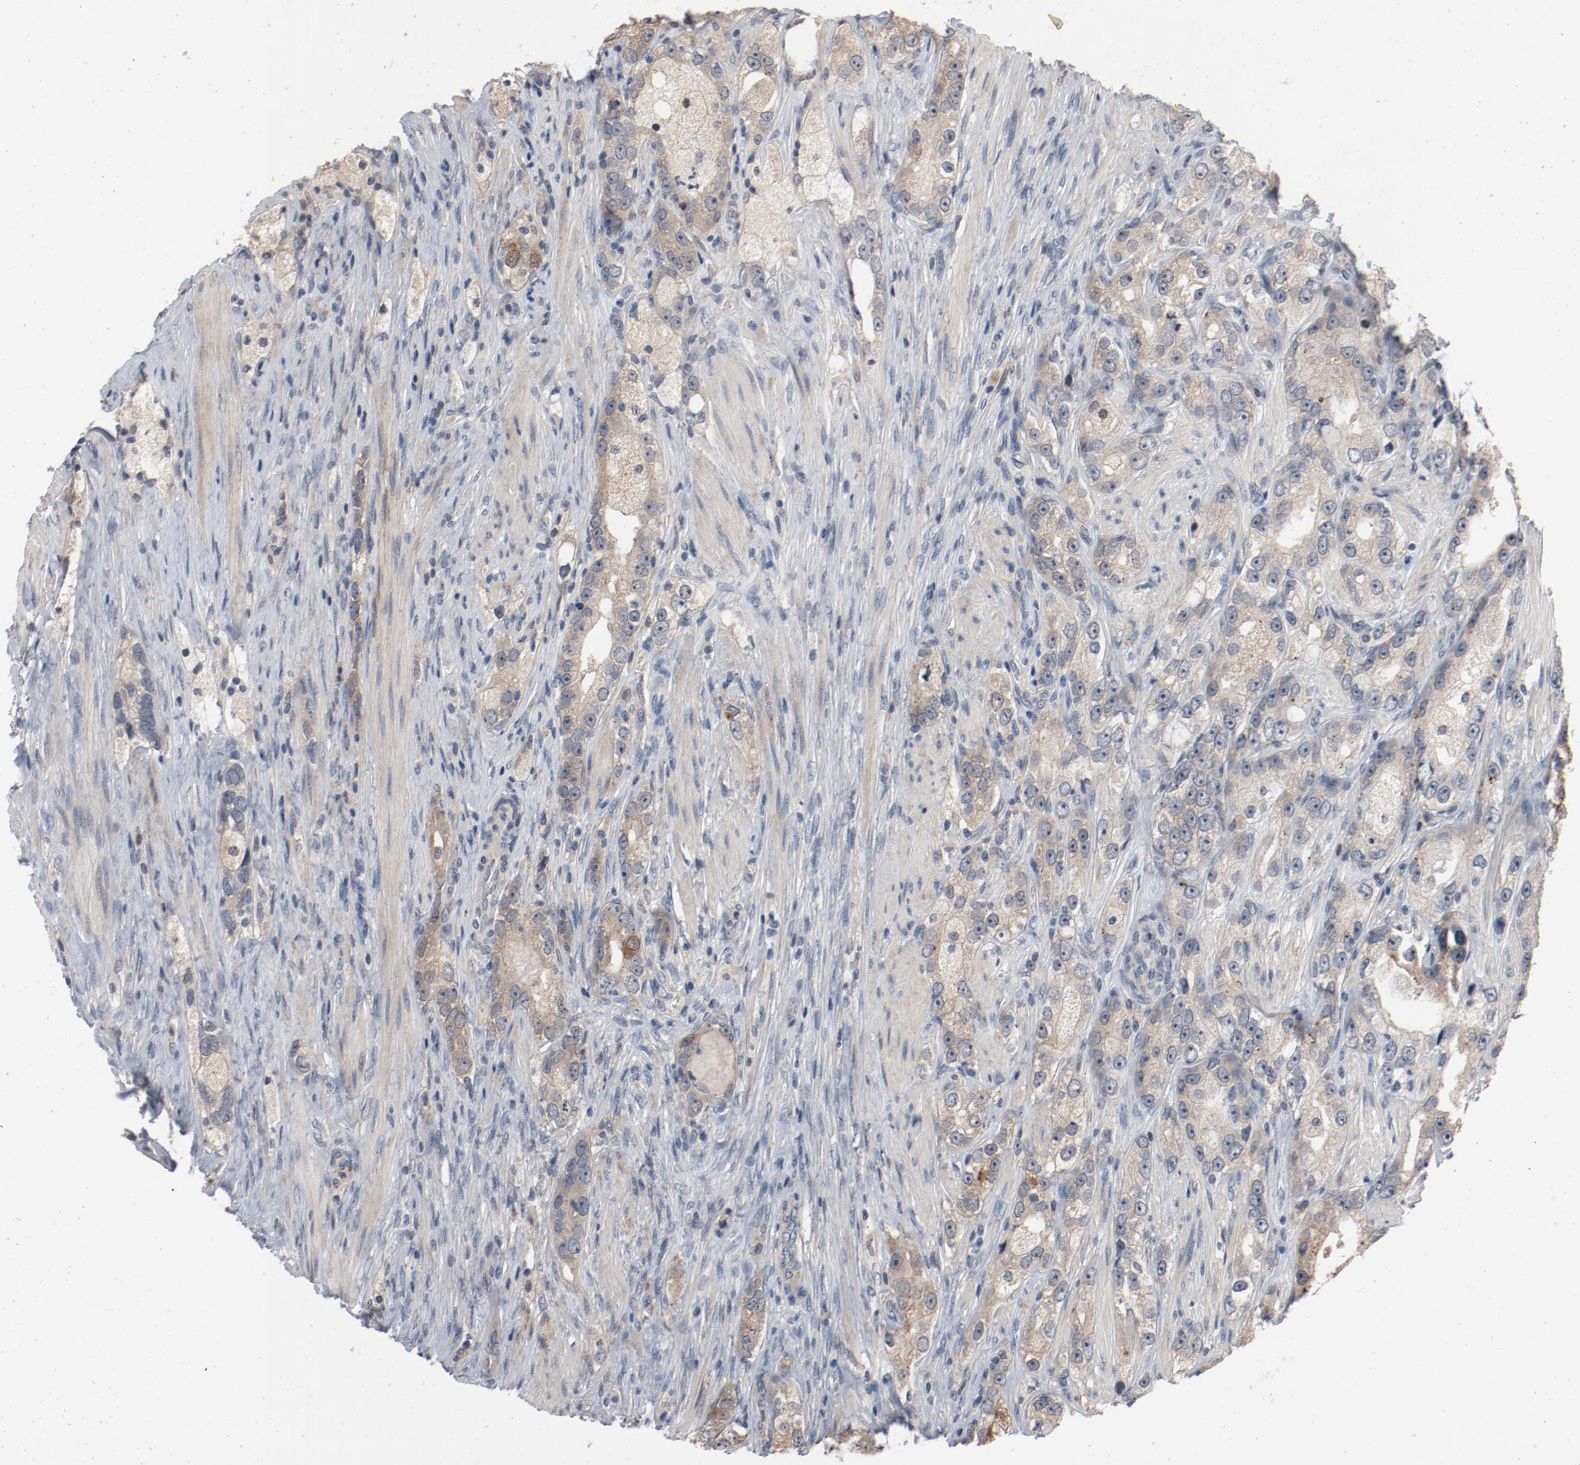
{"staining": {"intensity": "weak", "quantity": ">75%", "location": "cytoplasmic/membranous"}, "tissue": "prostate cancer", "cell_type": "Tumor cells", "image_type": "cancer", "snomed": [{"axis": "morphology", "description": "Adenocarcinoma, High grade"}, {"axis": "topography", "description": "Prostate"}], "caption": "Immunohistochemical staining of prostate cancer (high-grade adenocarcinoma) displays low levels of weak cytoplasmic/membranous positivity in approximately >75% of tumor cells. (DAB (3,3'-diaminobenzidine) IHC, brown staining for protein, blue staining for nuclei).", "gene": "DNAL4", "patient": {"sex": "male", "age": 63}}